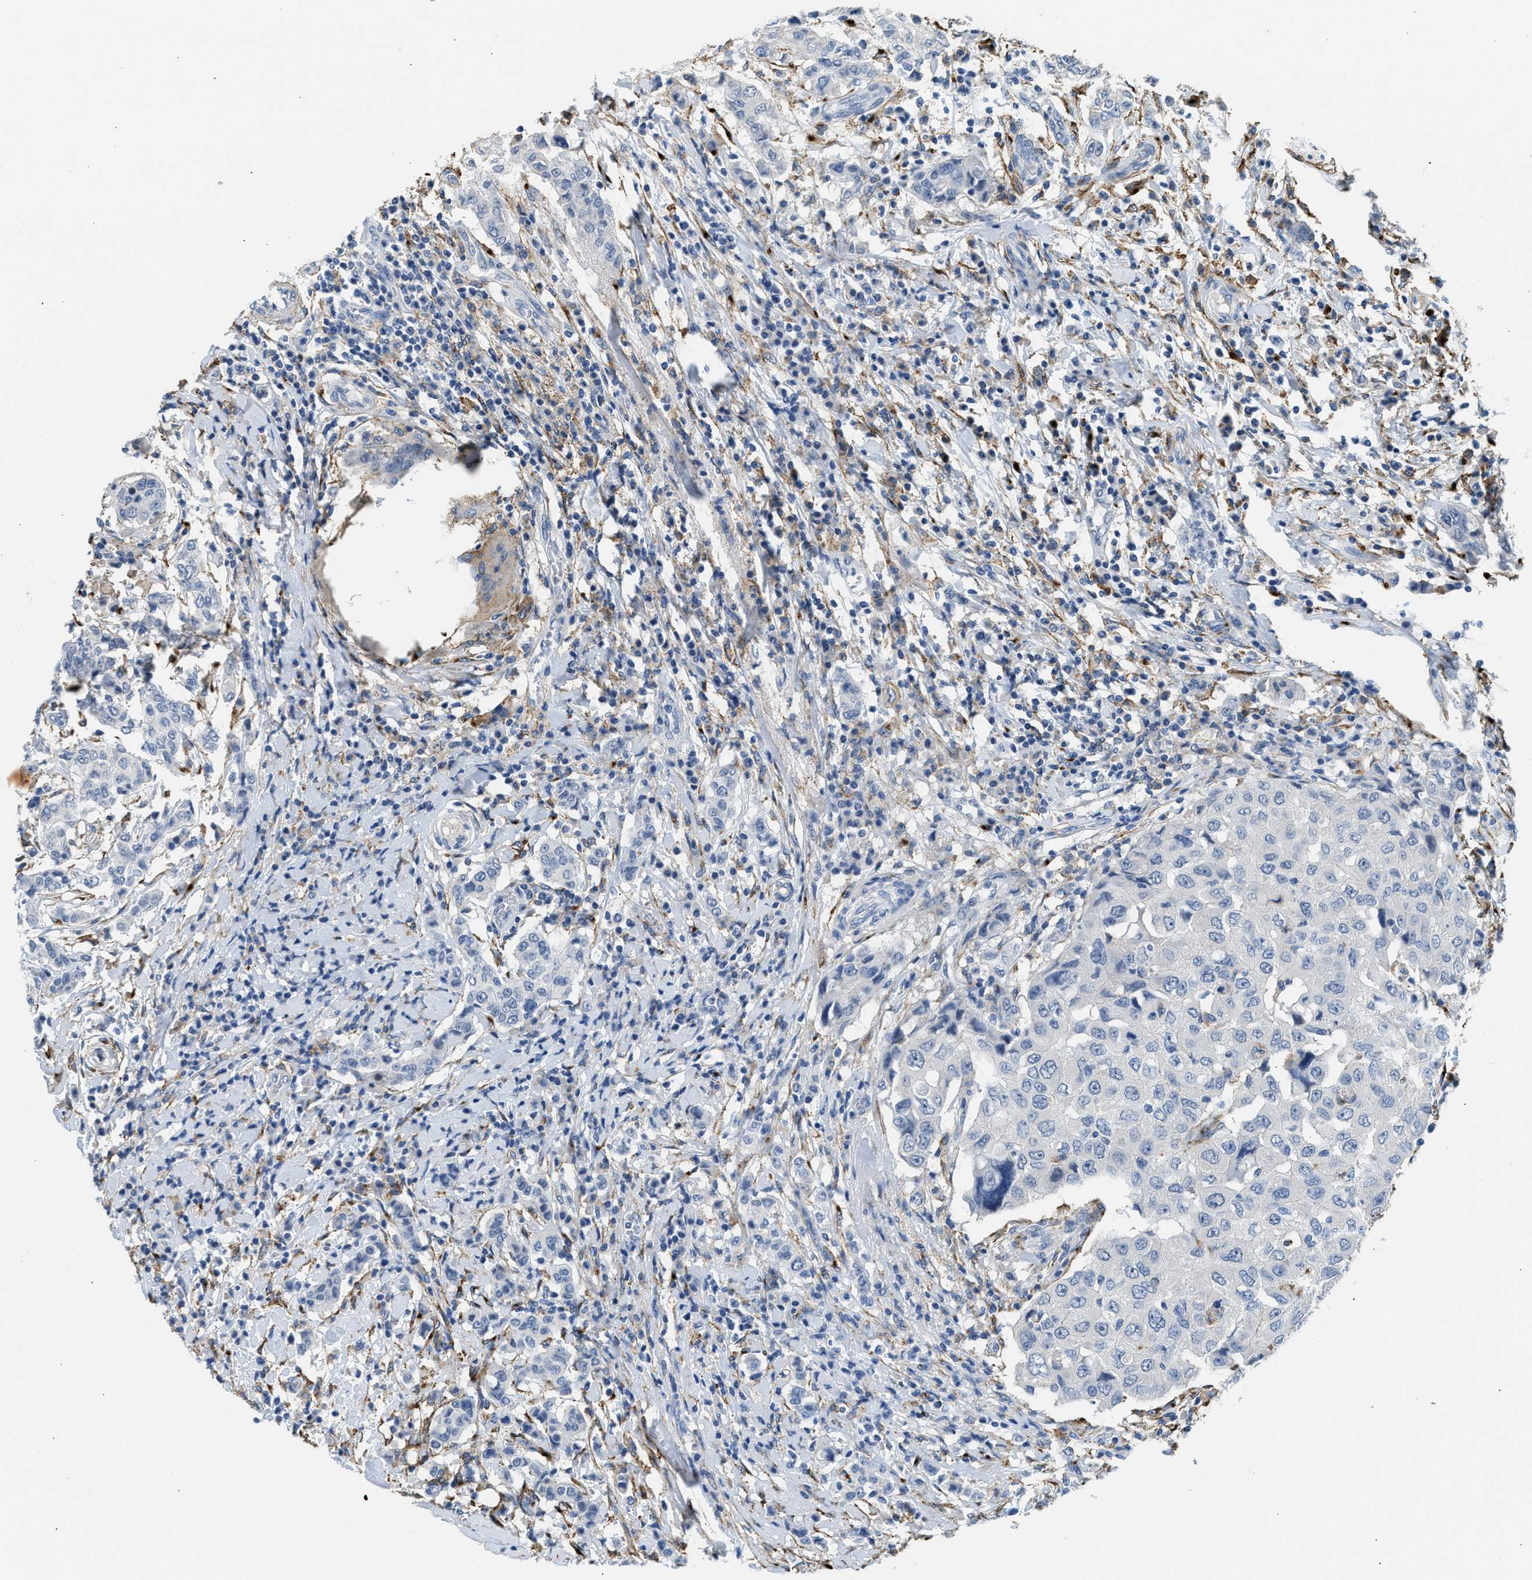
{"staining": {"intensity": "negative", "quantity": "none", "location": "none"}, "tissue": "breast cancer", "cell_type": "Tumor cells", "image_type": "cancer", "snomed": [{"axis": "morphology", "description": "Duct carcinoma"}, {"axis": "topography", "description": "Breast"}], "caption": "The immunohistochemistry micrograph has no significant staining in tumor cells of breast cancer (infiltrating ductal carcinoma) tissue.", "gene": "LRP1", "patient": {"sex": "female", "age": 27}}